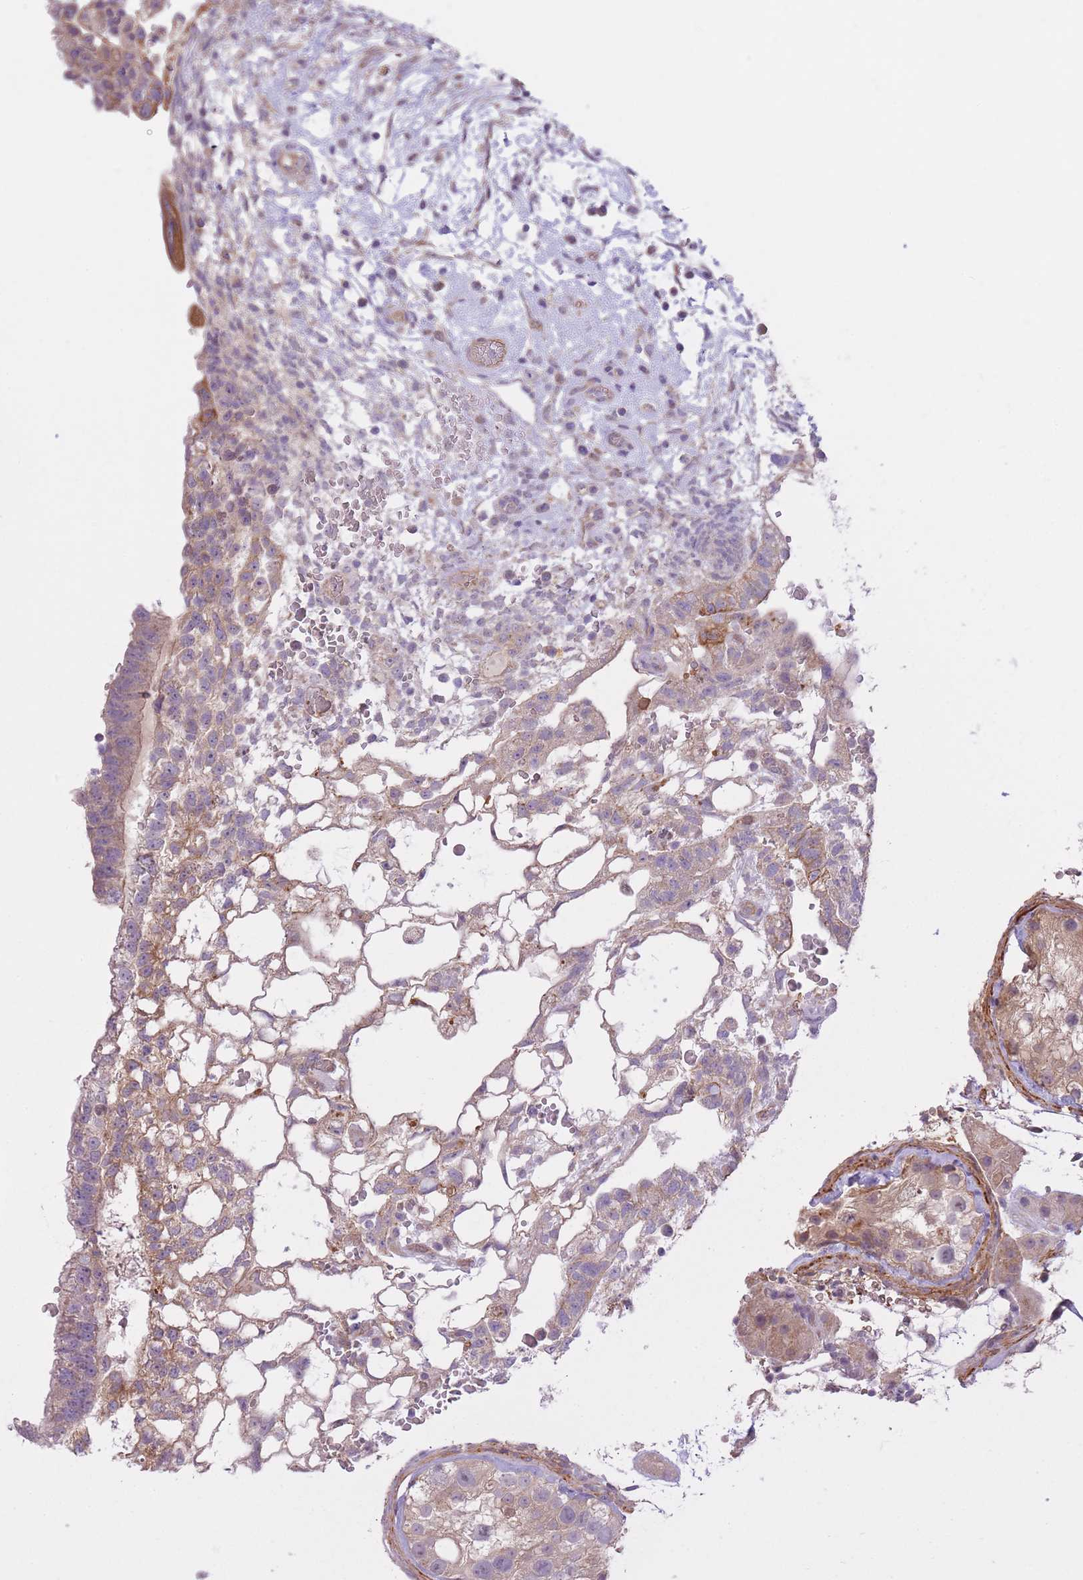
{"staining": {"intensity": "weak", "quantity": "25%-75%", "location": "cytoplasmic/membranous"}, "tissue": "testis cancer", "cell_type": "Tumor cells", "image_type": "cancer", "snomed": [{"axis": "morphology", "description": "Normal tissue, NOS"}, {"axis": "morphology", "description": "Carcinoma, Embryonal, NOS"}, {"axis": "topography", "description": "Testis"}], "caption": "Weak cytoplasmic/membranous expression for a protein is present in about 25%-75% of tumor cells of testis cancer using immunohistochemistry (IHC).", "gene": "REV1", "patient": {"sex": "male", "age": 32}}